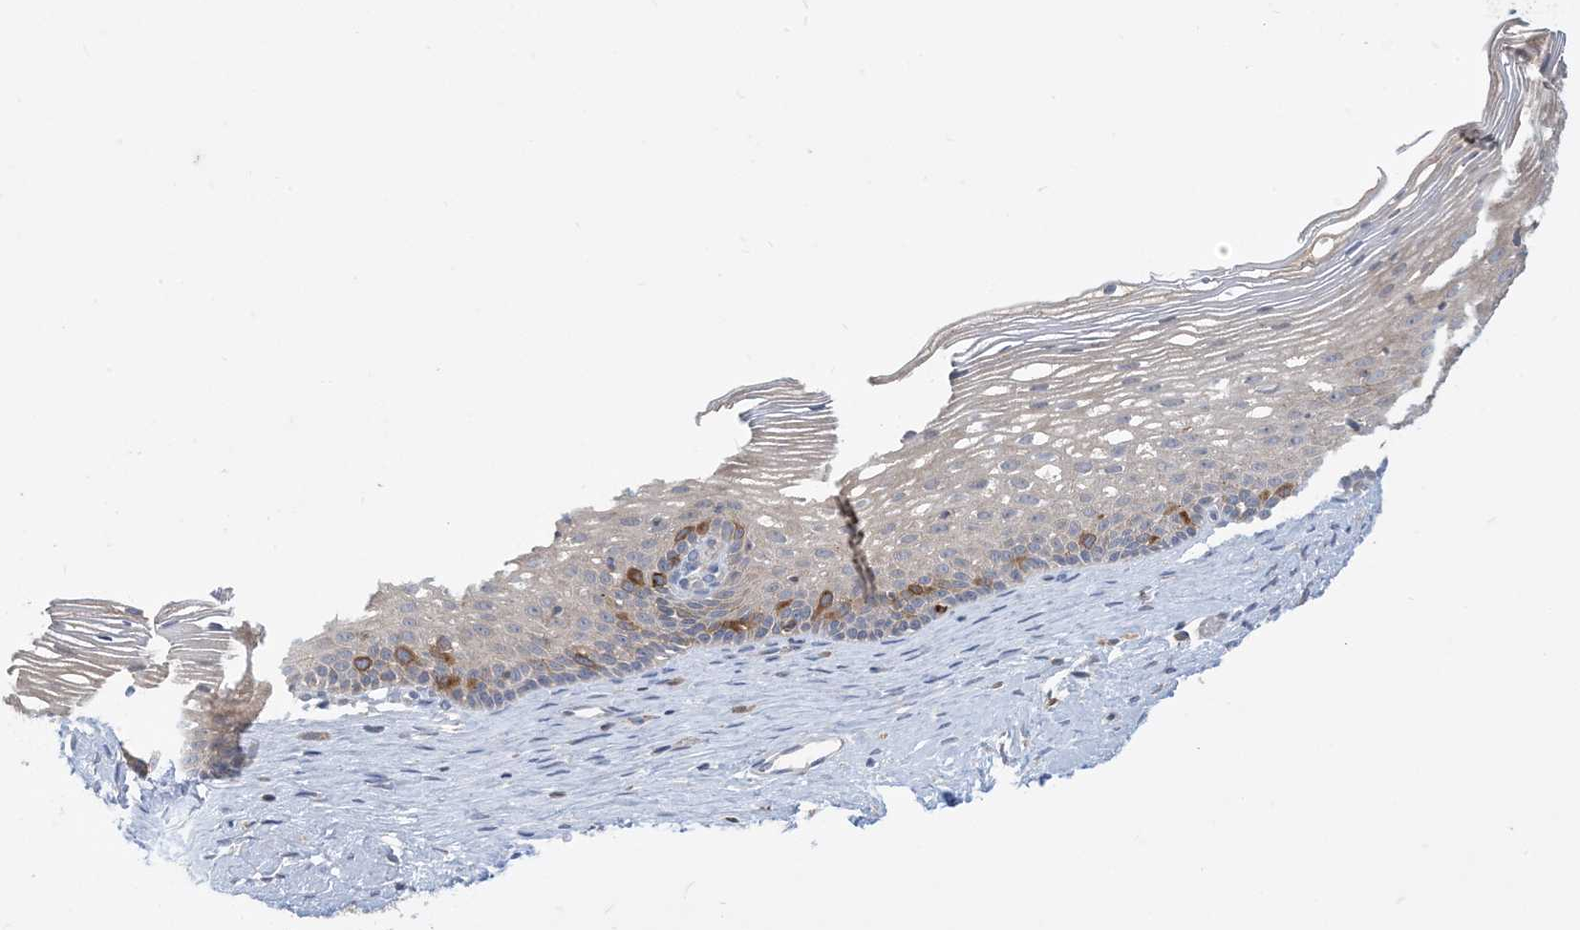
{"staining": {"intensity": "negative", "quantity": "none", "location": "none"}, "tissue": "cervix", "cell_type": "Glandular cells", "image_type": "normal", "snomed": [{"axis": "morphology", "description": "Normal tissue, NOS"}, {"axis": "topography", "description": "Cervix"}], "caption": "This is a histopathology image of immunohistochemistry (IHC) staining of benign cervix, which shows no expression in glandular cells. (DAB (3,3'-diaminobenzidine) immunohistochemistry (IHC) visualized using brightfield microscopy, high magnification).", "gene": "AOC1", "patient": {"sex": "female", "age": 33}}